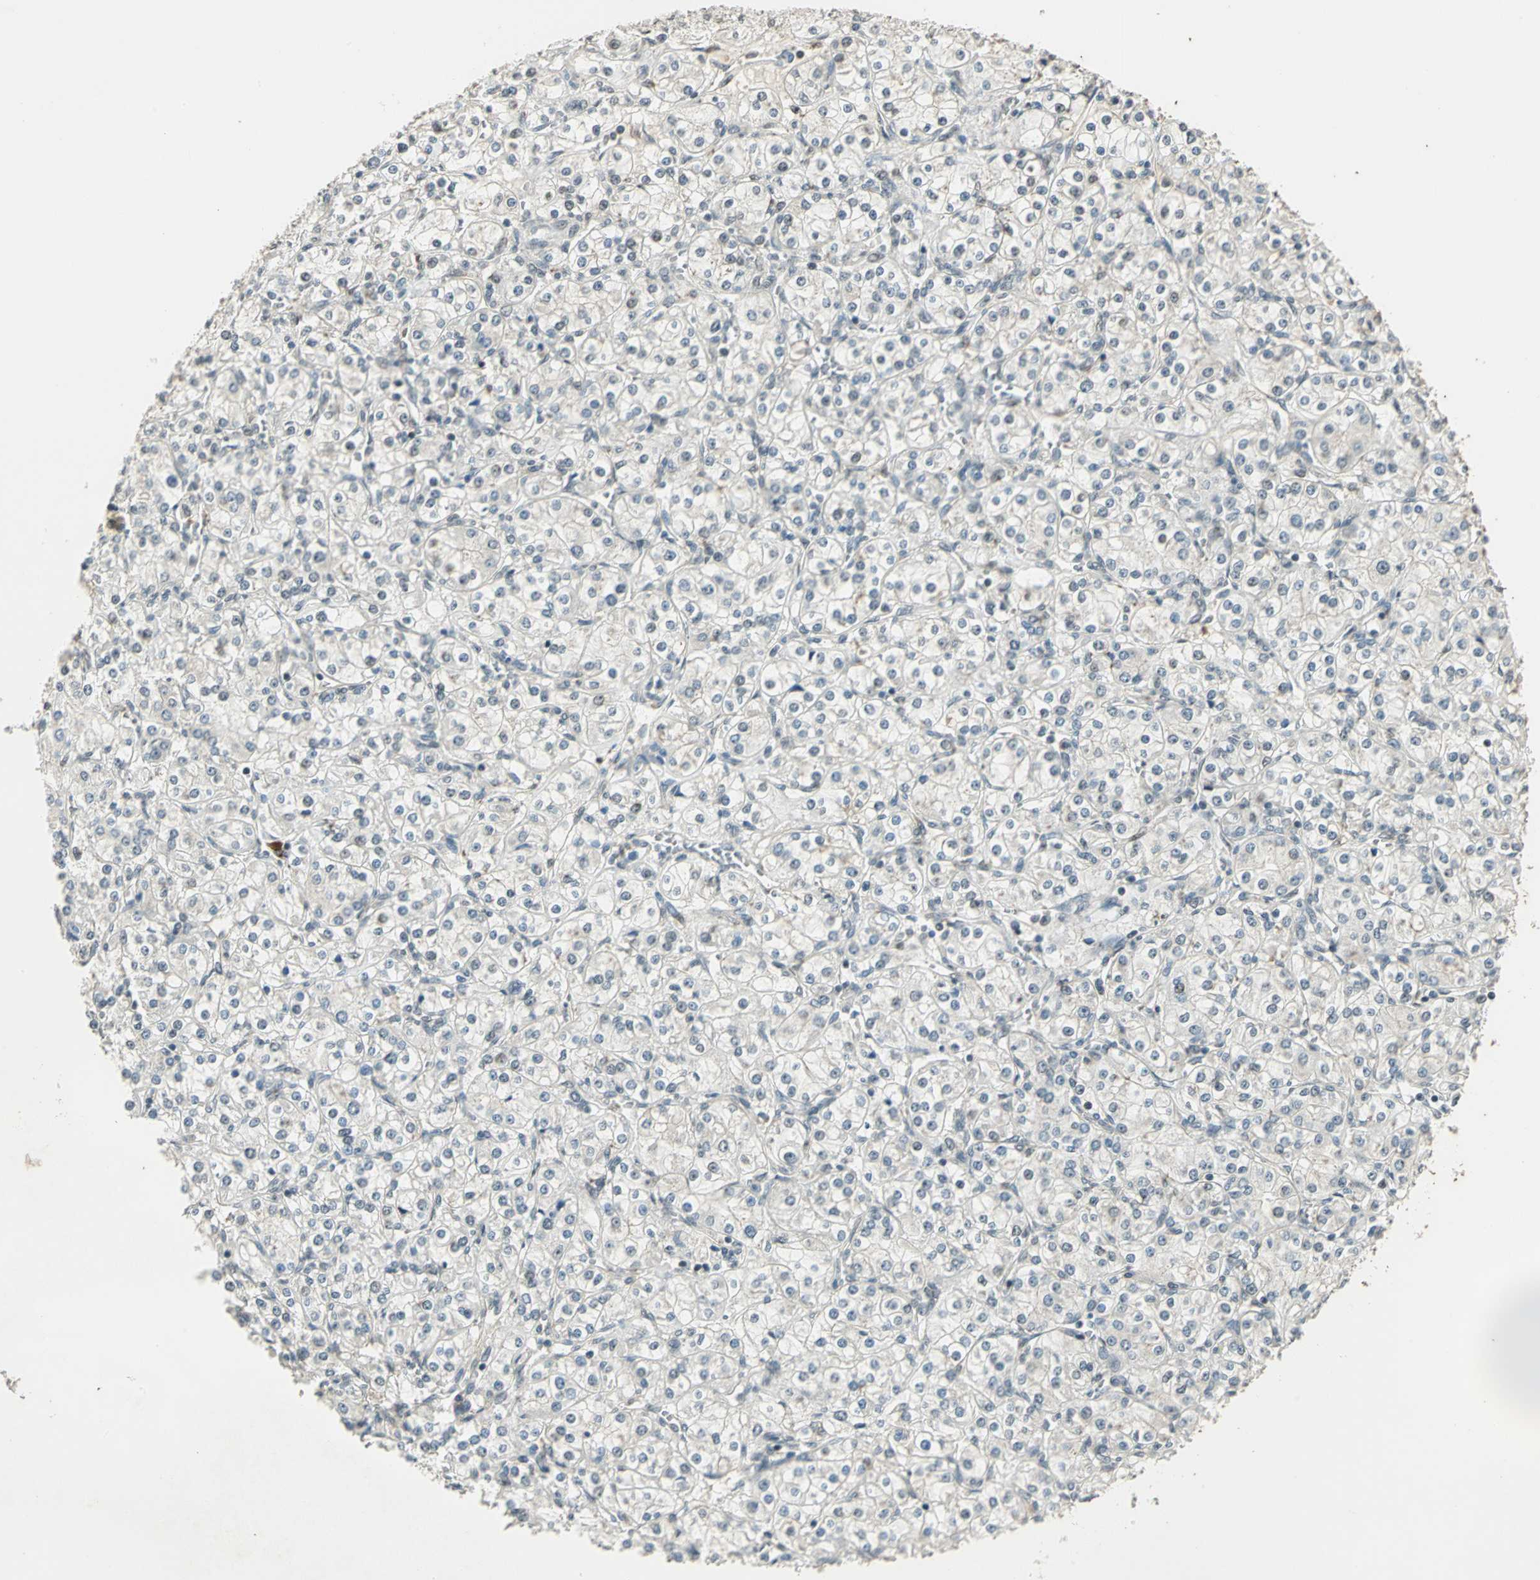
{"staining": {"intensity": "negative", "quantity": "none", "location": "none"}, "tissue": "renal cancer", "cell_type": "Tumor cells", "image_type": "cancer", "snomed": [{"axis": "morphology", "description": "Adenocarcinoma, NOS"}, {"axis": "topography", "description": "Kidney"}], "caption": "Renal cancer (adenocarcinoma) stained for a protein using IHC exhibits no staining tumor cells.", "gene": "RAD17", "patient": {"sex": "male", "age": 77}}